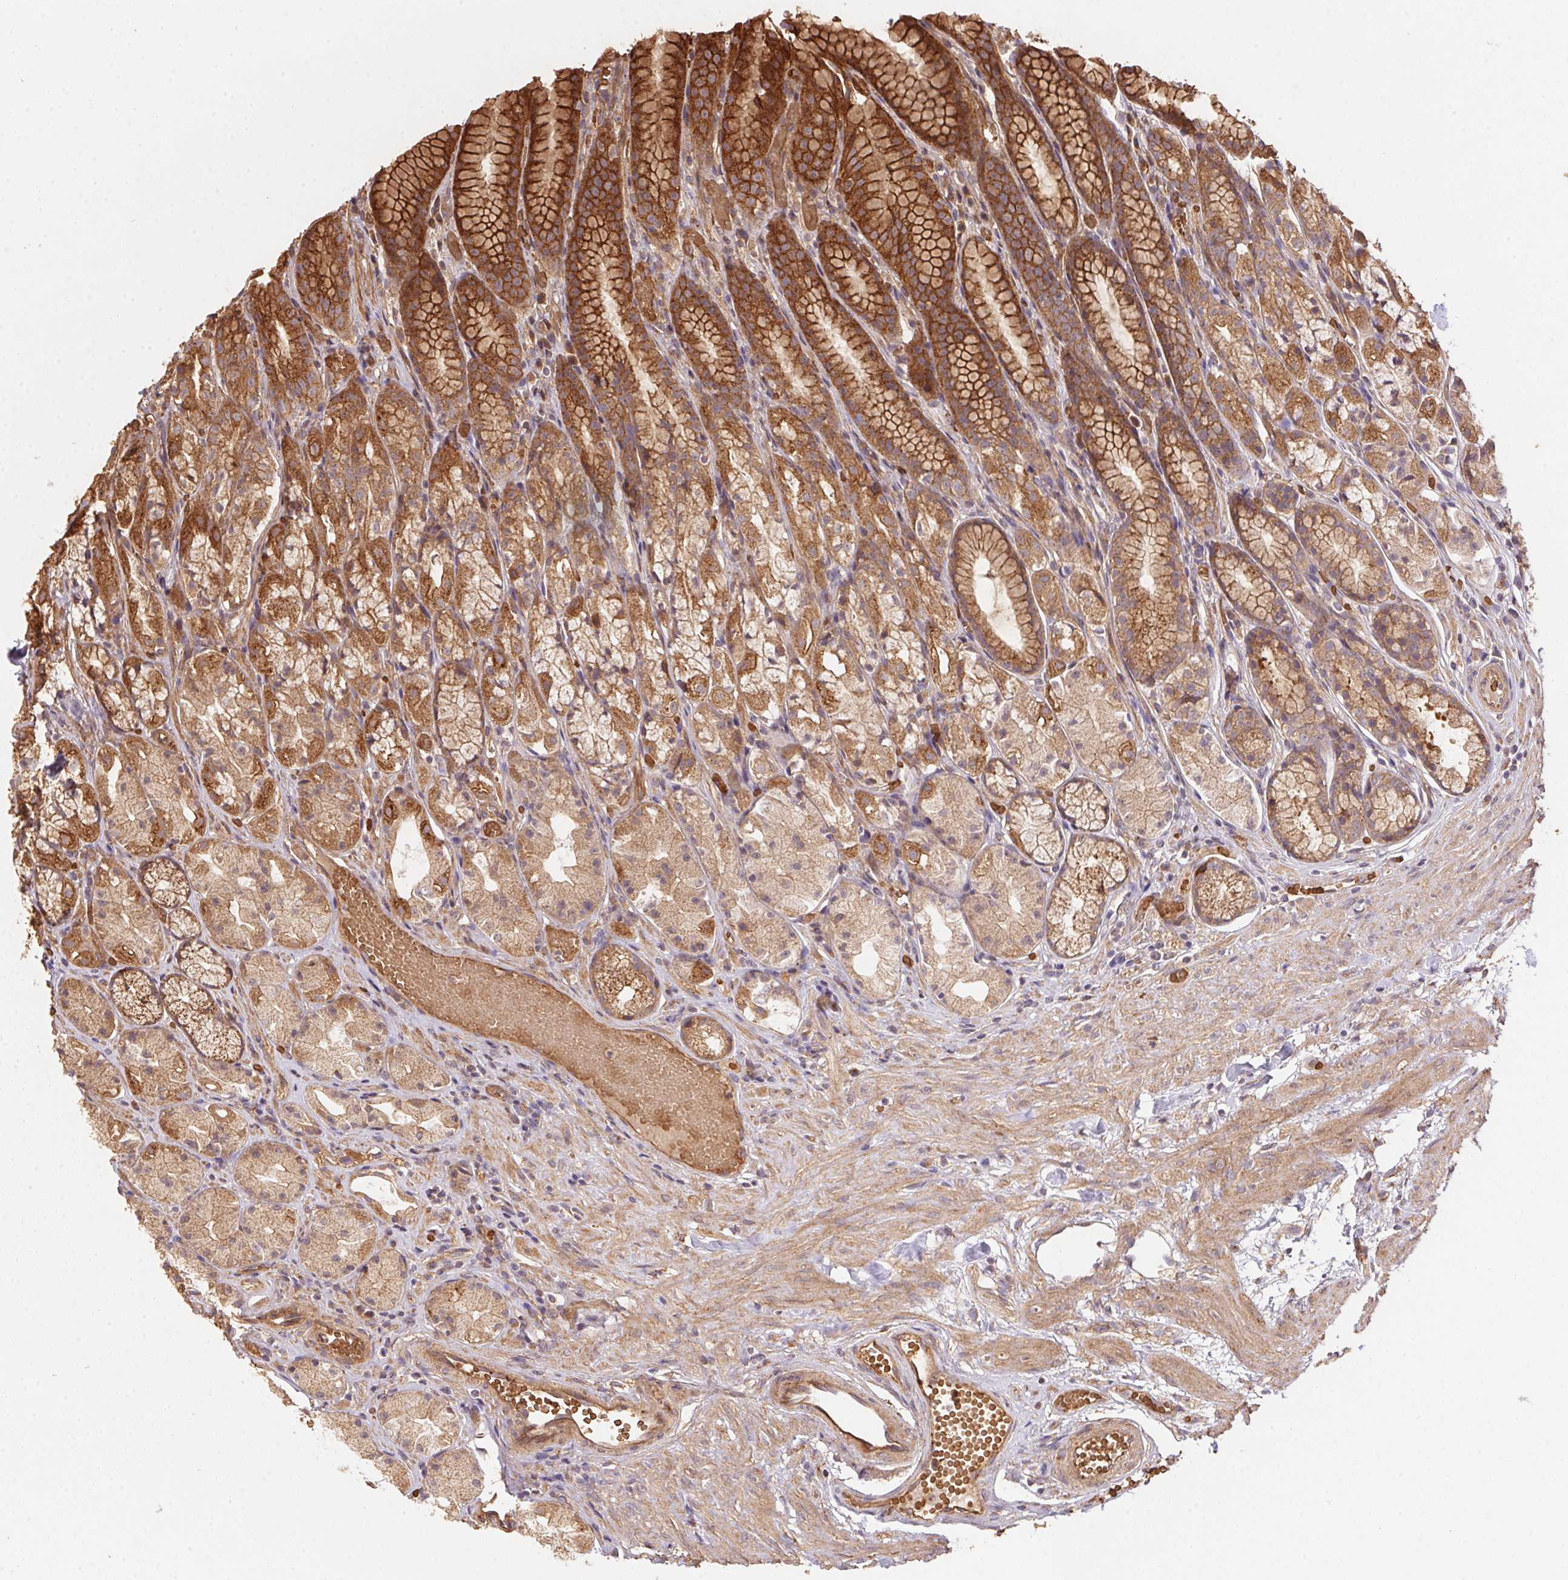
{"staining": {"intensity": "strong", "quantity": "25%-75%", "location": "cytoplasmic/membranous"}, "tissue": "stomach", "cell_type": "Glandular cells", "image_type": "normal", "snomed": [{"axis": "morphology", "description": "Normal tissue, NOS"}, {"axis": "topography", "description": "Stomach"}], "caption": "High-magnification brightfield microscopy of unremarkable stomach stained with DAB (brown) and counterstained with hematoxylin (blue). glandular cells exhibit strong cytoplasmic/membranous staining is present in about25%-75% of cells.", "gene": "USE1", "patient": {"sex": "male", "age": 70}}